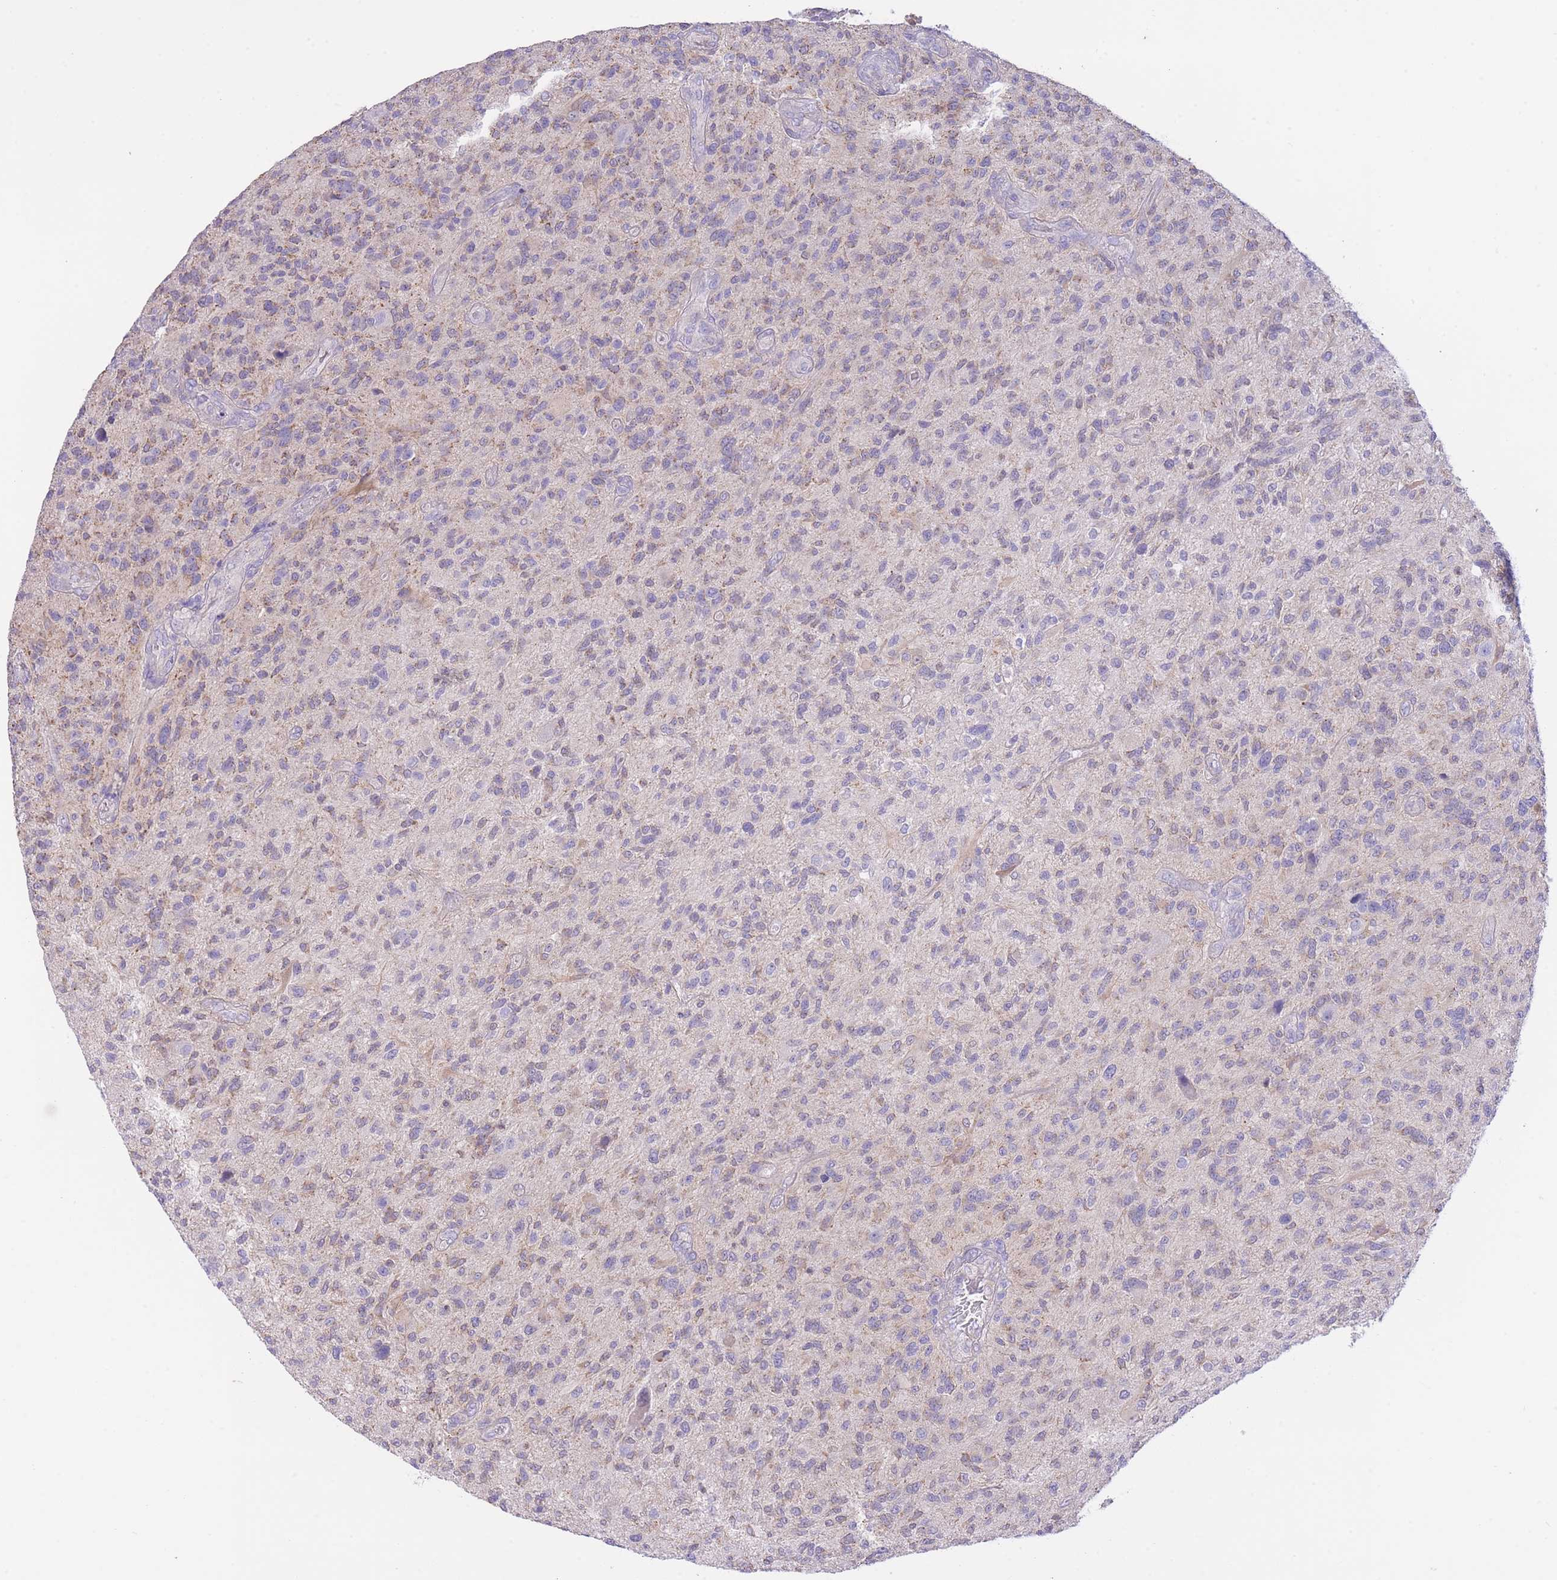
{"staining": {"intensity": "negative", "quantity": "none", "location": "none"}, "tissue": "glioma", "cell_type": "Tumor cells", "image_type": "cancer", "snomed": [{"axis": "morphology", "description": "Glioma, malignant, High grade"}, {"axis": "topography", "description": "Brain"}], "caption": "The immunohistochemistry (IHC) photomicrograph has no significant positivity in tumor cells of glioma tissue. (DAB (3,3'-diaminobenzidine) IHC with hematoxylin counter stain).", "gene": "PGM1", "patient": {"sex": "male", "age": 47}}